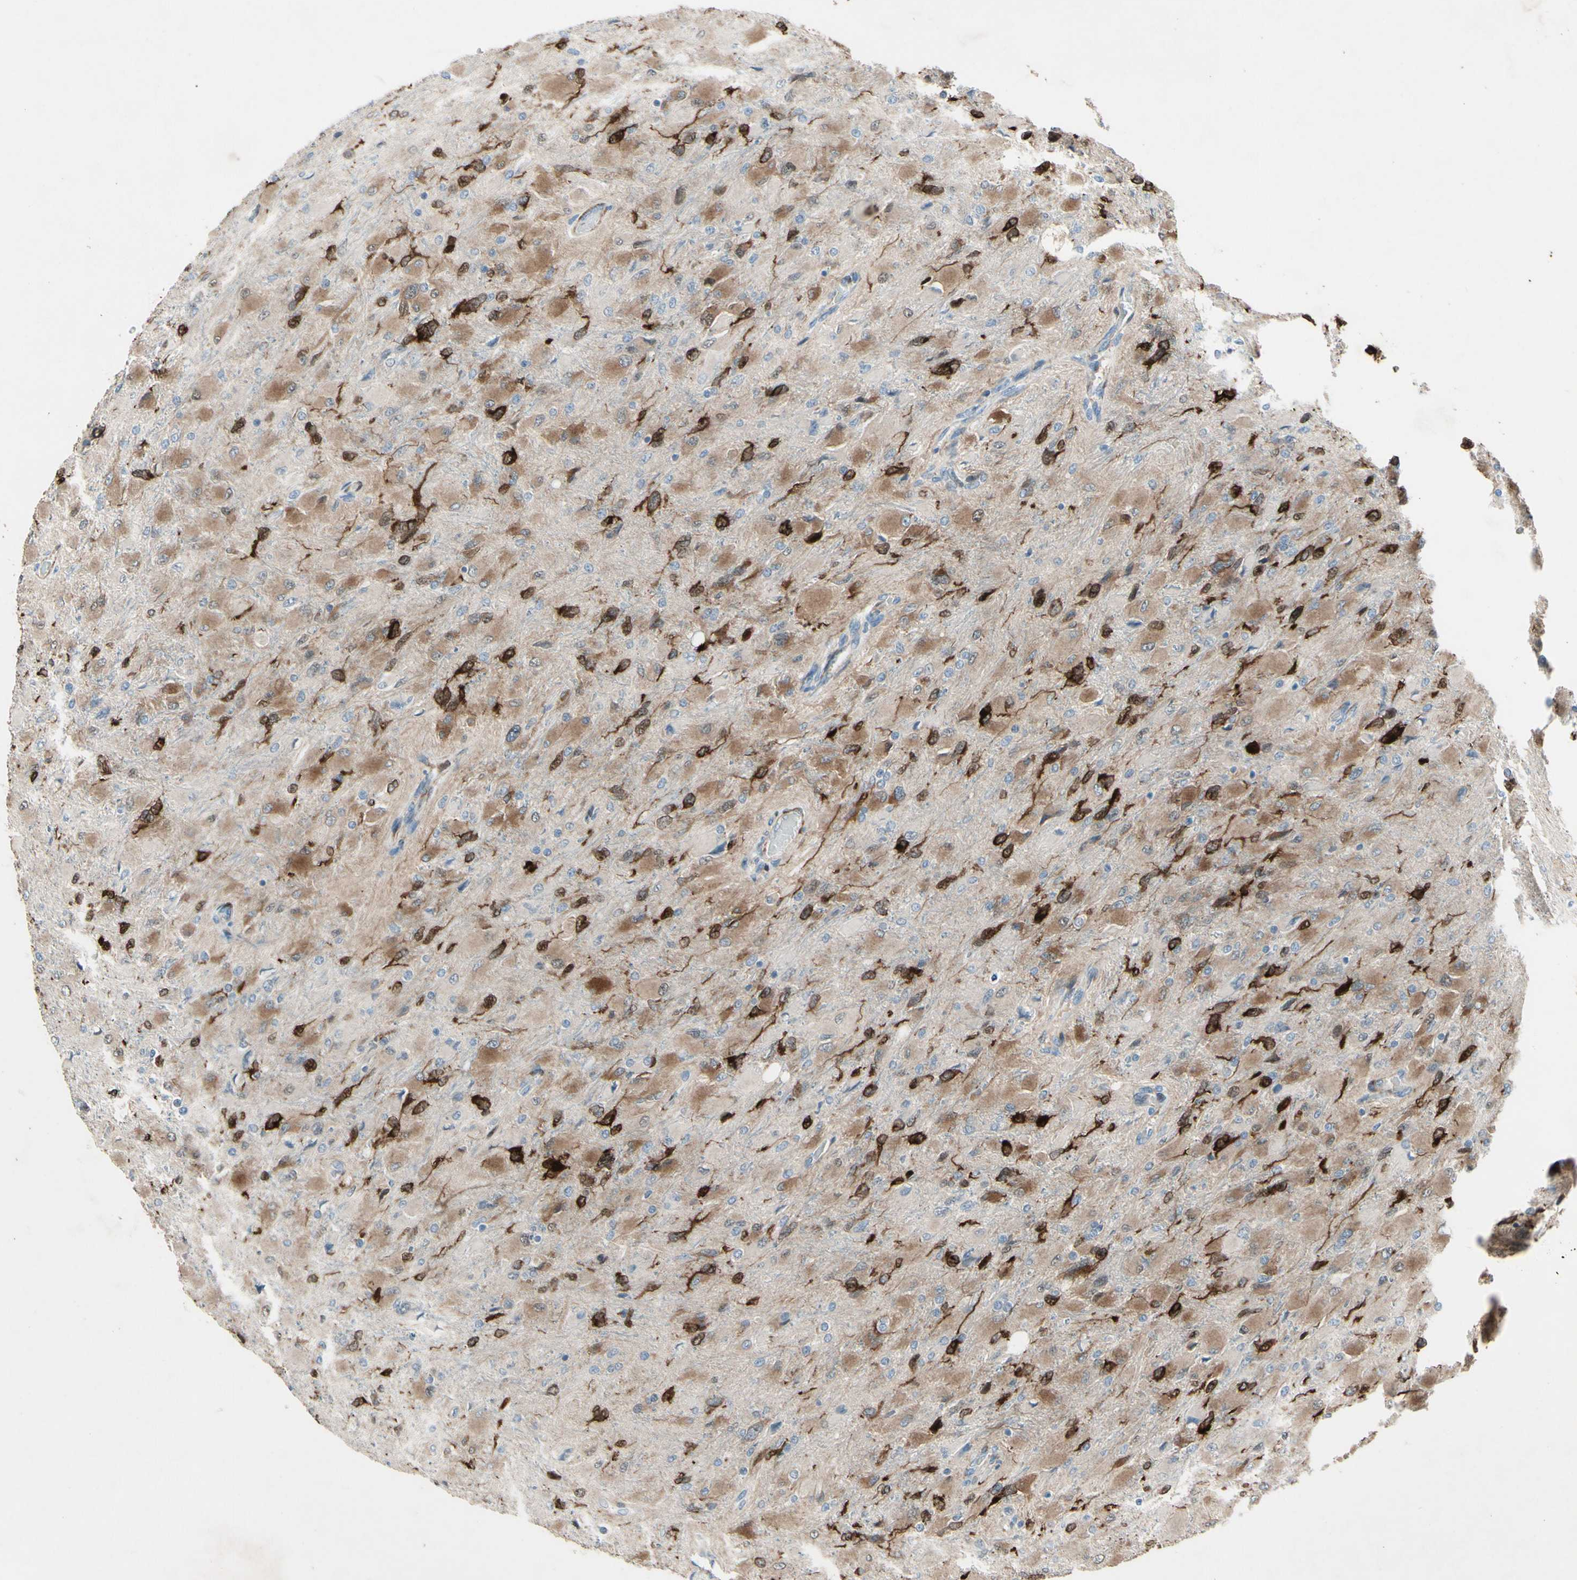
{"staining": {"intensity": "negative", "quantity": "none", "location": "none"}, "tissue": "glioma", "cell_type": "Tumor cells", "image_type": "cancer", "snomed": [{"axis": "morphology", "description": "Glioma, malignant, High grade"}, {"axis": "topography", "description": "Cerebral cortex"}], "caption": "The micrograph demonstrates no staining of tumor cells in glioma.", "gene": "MAP2", "patient": {"sex": "female", "age": 36}}